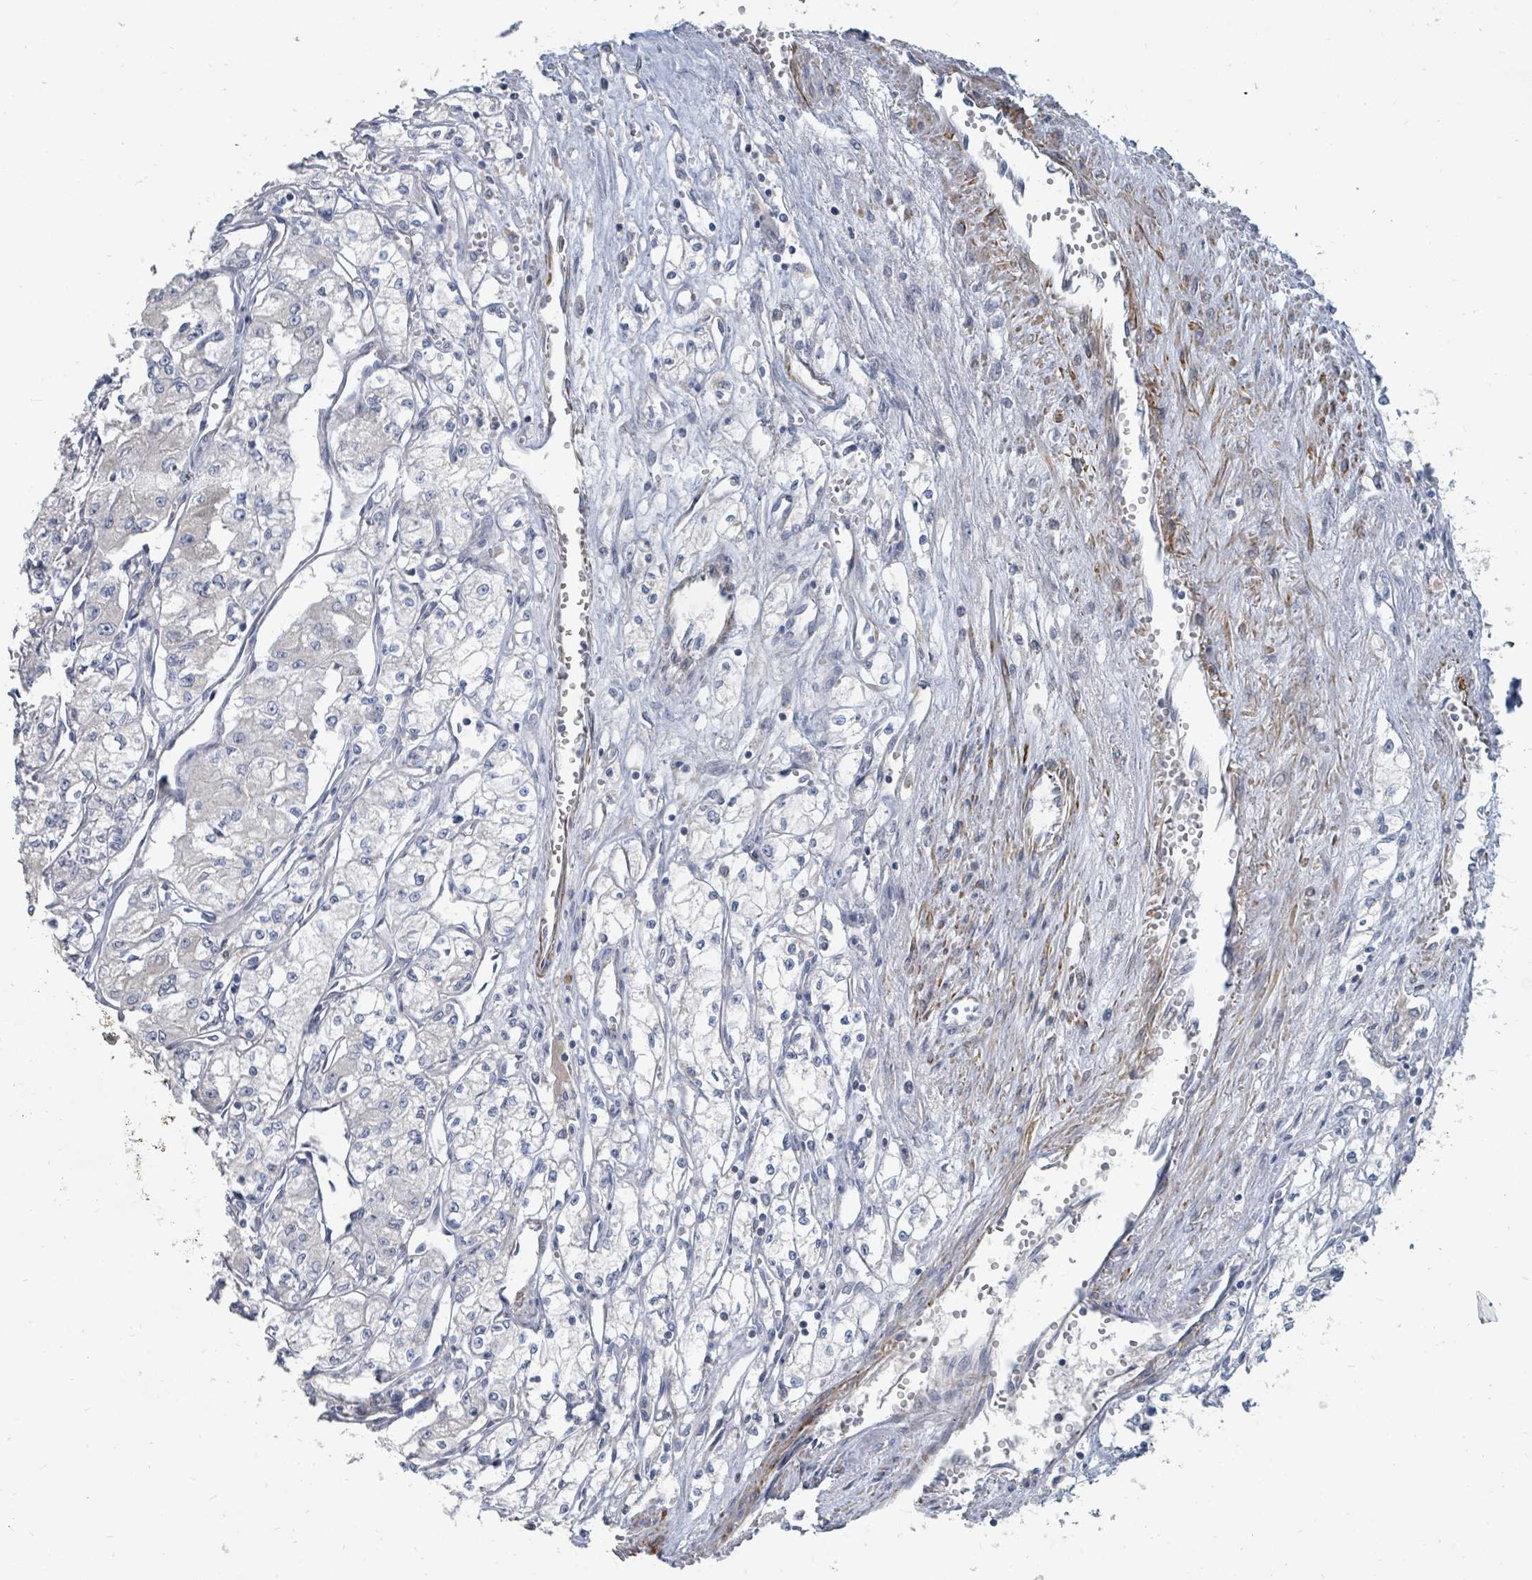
{"staining": {"intensity": "negative", "quantity": "none", "location": "none"}, "tissue": "renal cancer", "cell_type": "Tumor cells", "image_type": "cancer", "snomed": [{"axis": "morphology", "description": "Adenocarcinoma, NOS"}, {"axis": "topography", "description": "Kidney"}], "caption": "Human renal cancer (adenocarcinoma) stained for a protein using immunohistochemistry shows no positivity in tumor cells.", "gene": "ARGFX", "patient": {"sex": "male", "age": 59}}